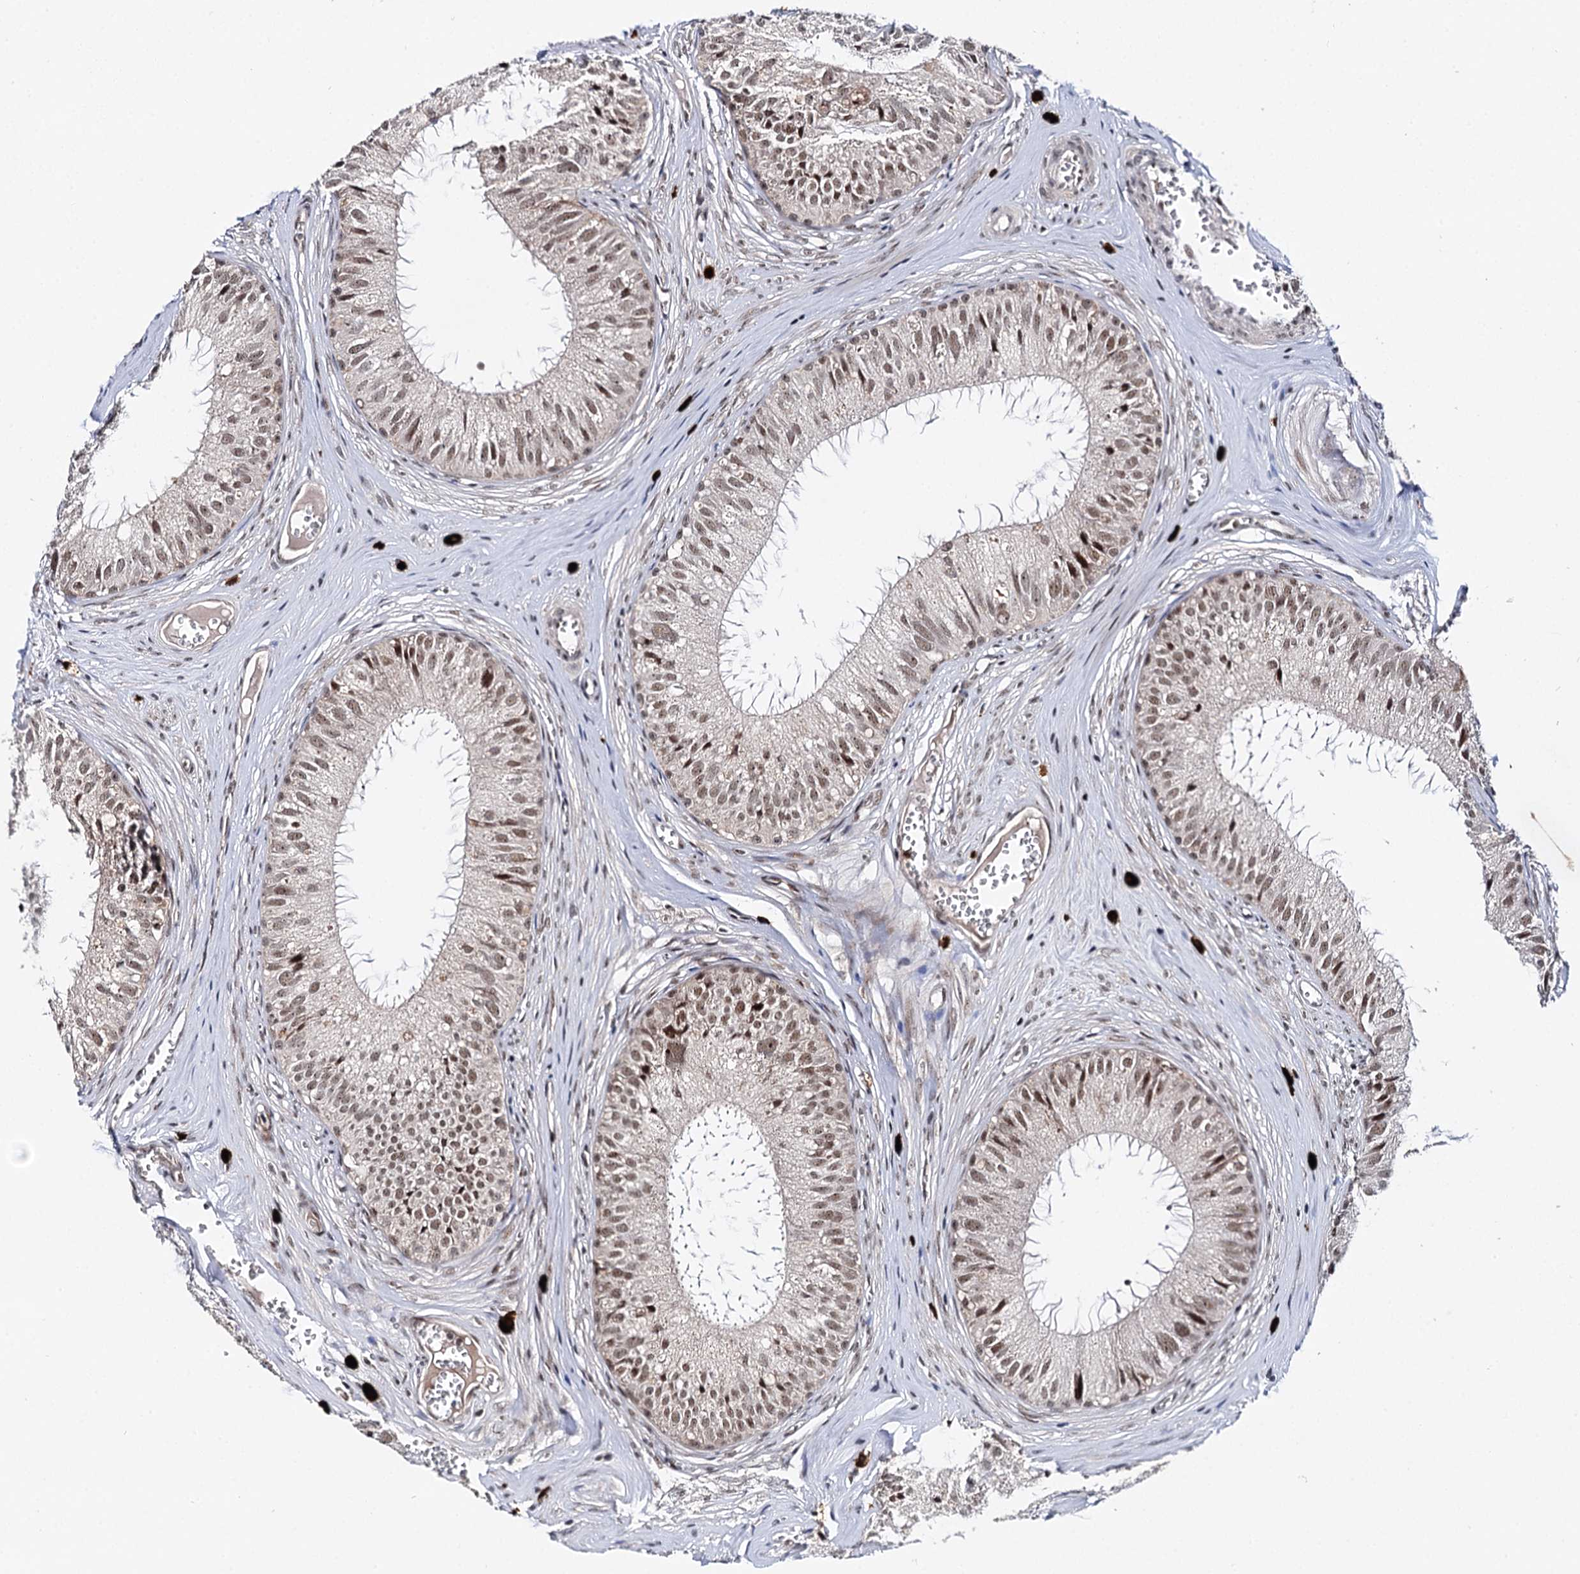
{"staining": {"intensity": "weak", "quantity": ">75%", "location": "nuclear"}, "tissue": "epididymis", "cell_type": "Glandular cells", "image_type": "normal", "snomed": [{"axis": "morphology", "description": "Normal tissue, NOS"}, {"axis": "topography", "description": "Epididymis"}], "caption": "This micrograph reveals IHC staining of benign epididymis, with low weak nuclear expression in about >75% of glandular cells.", "gene": "BUD13", "patient": {"sex": "male", "age": 36}}